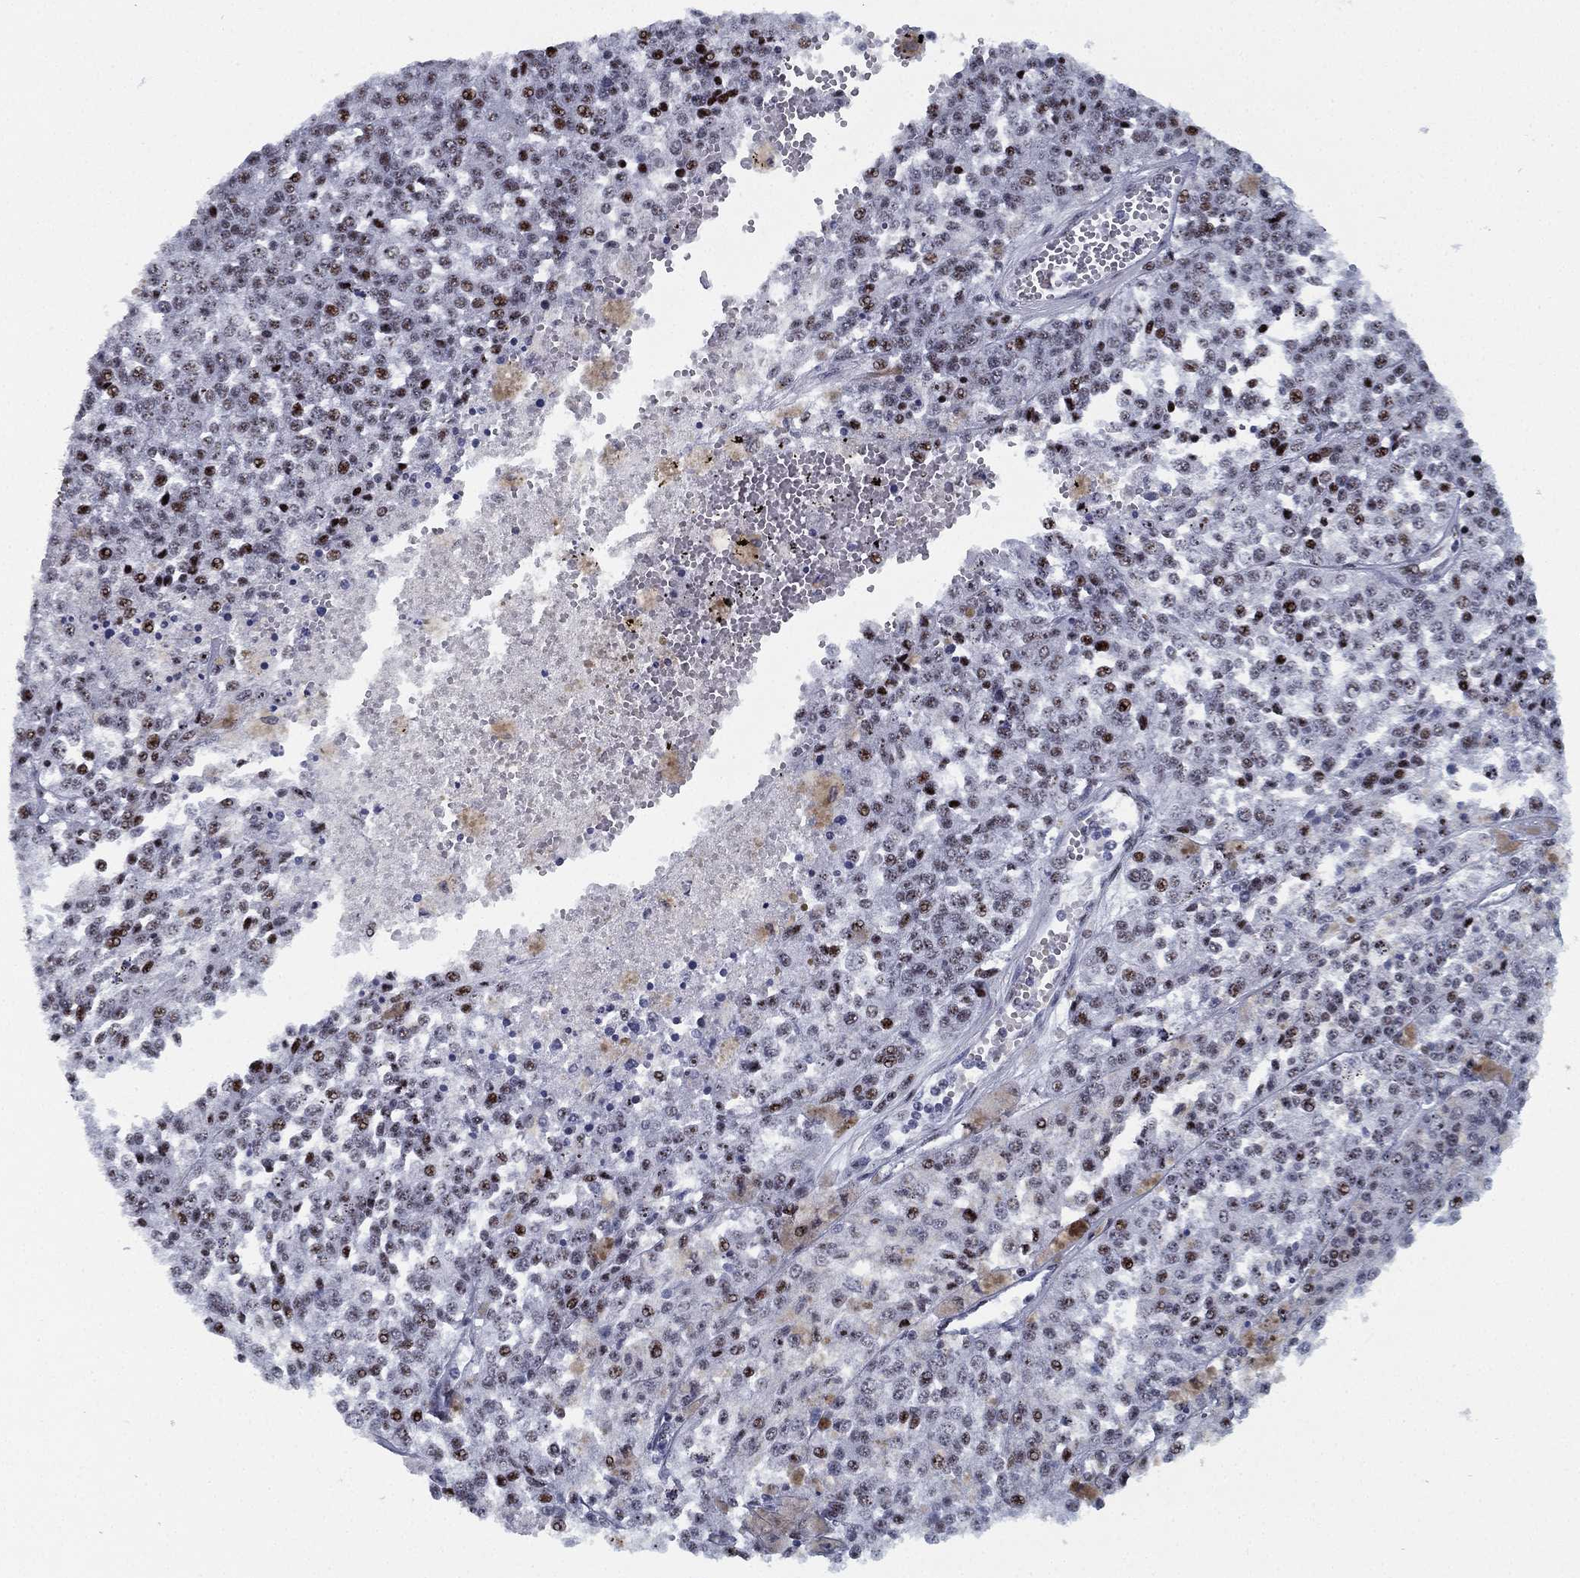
{"staining": {"intensity": "moderate", "quantity": "25%-75%", "location": "nuclear"}, "tissue": "melanoma", "cell_type": "Tumor cells", "image_type": "cancer", "snomed": [{"axis": "morphology", "description": "Malignant melanoma, Metastatic site"}, {"axis": "topography", "description": "Lymph node"}], "caption": "Protein expression by immunohistochemistry shows moderate nuclear positivity in approximately 25%-75% of tumor cells in melanoma. (brown staining indicates protein expression, while blue staining denotes nuclei).", "gene": "CYB561D2", "patient": {"sex": "female", "age": 64}}